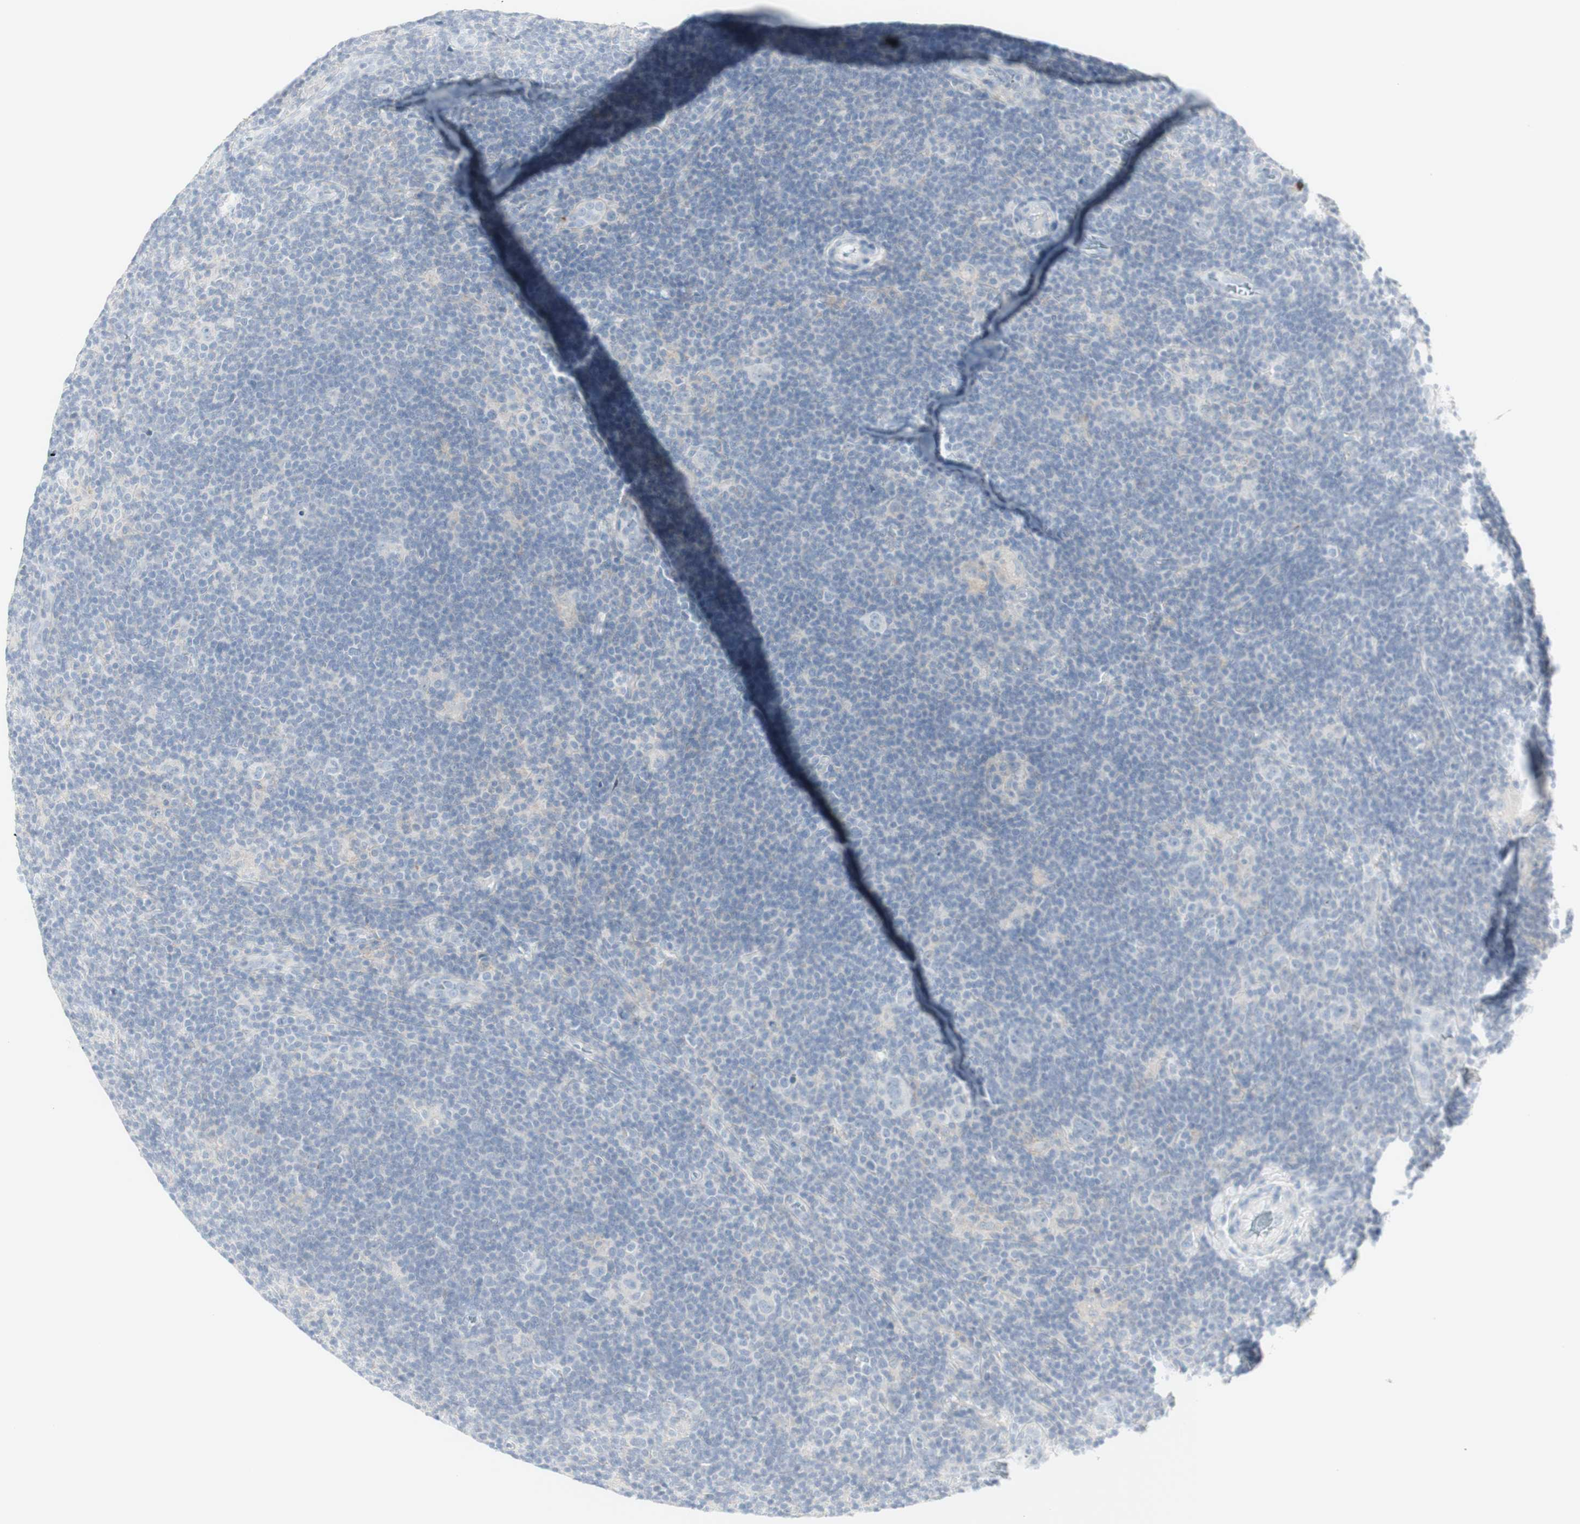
{"staining": {"intensity": "negative", "quantity": "none", "location": "none"}, "tissue": "lymphoma", "cell_type": "Tumor cells", "image_type": "cancer", "snomed": [{"axis": "morphology", "description": "Hodgkin's disease, NOS"}, {"axis": "topography", "description": "Lymph node"}], "caption": "Immunohistochemical staining of human lymphoma exhibits no significant staining in tumor cells. (Brightfield microscopy of DAB immunohistochemistry (IHC) at high magnification).", "gene": "MDK", "patient": {"sex": "female", "age": 57}}